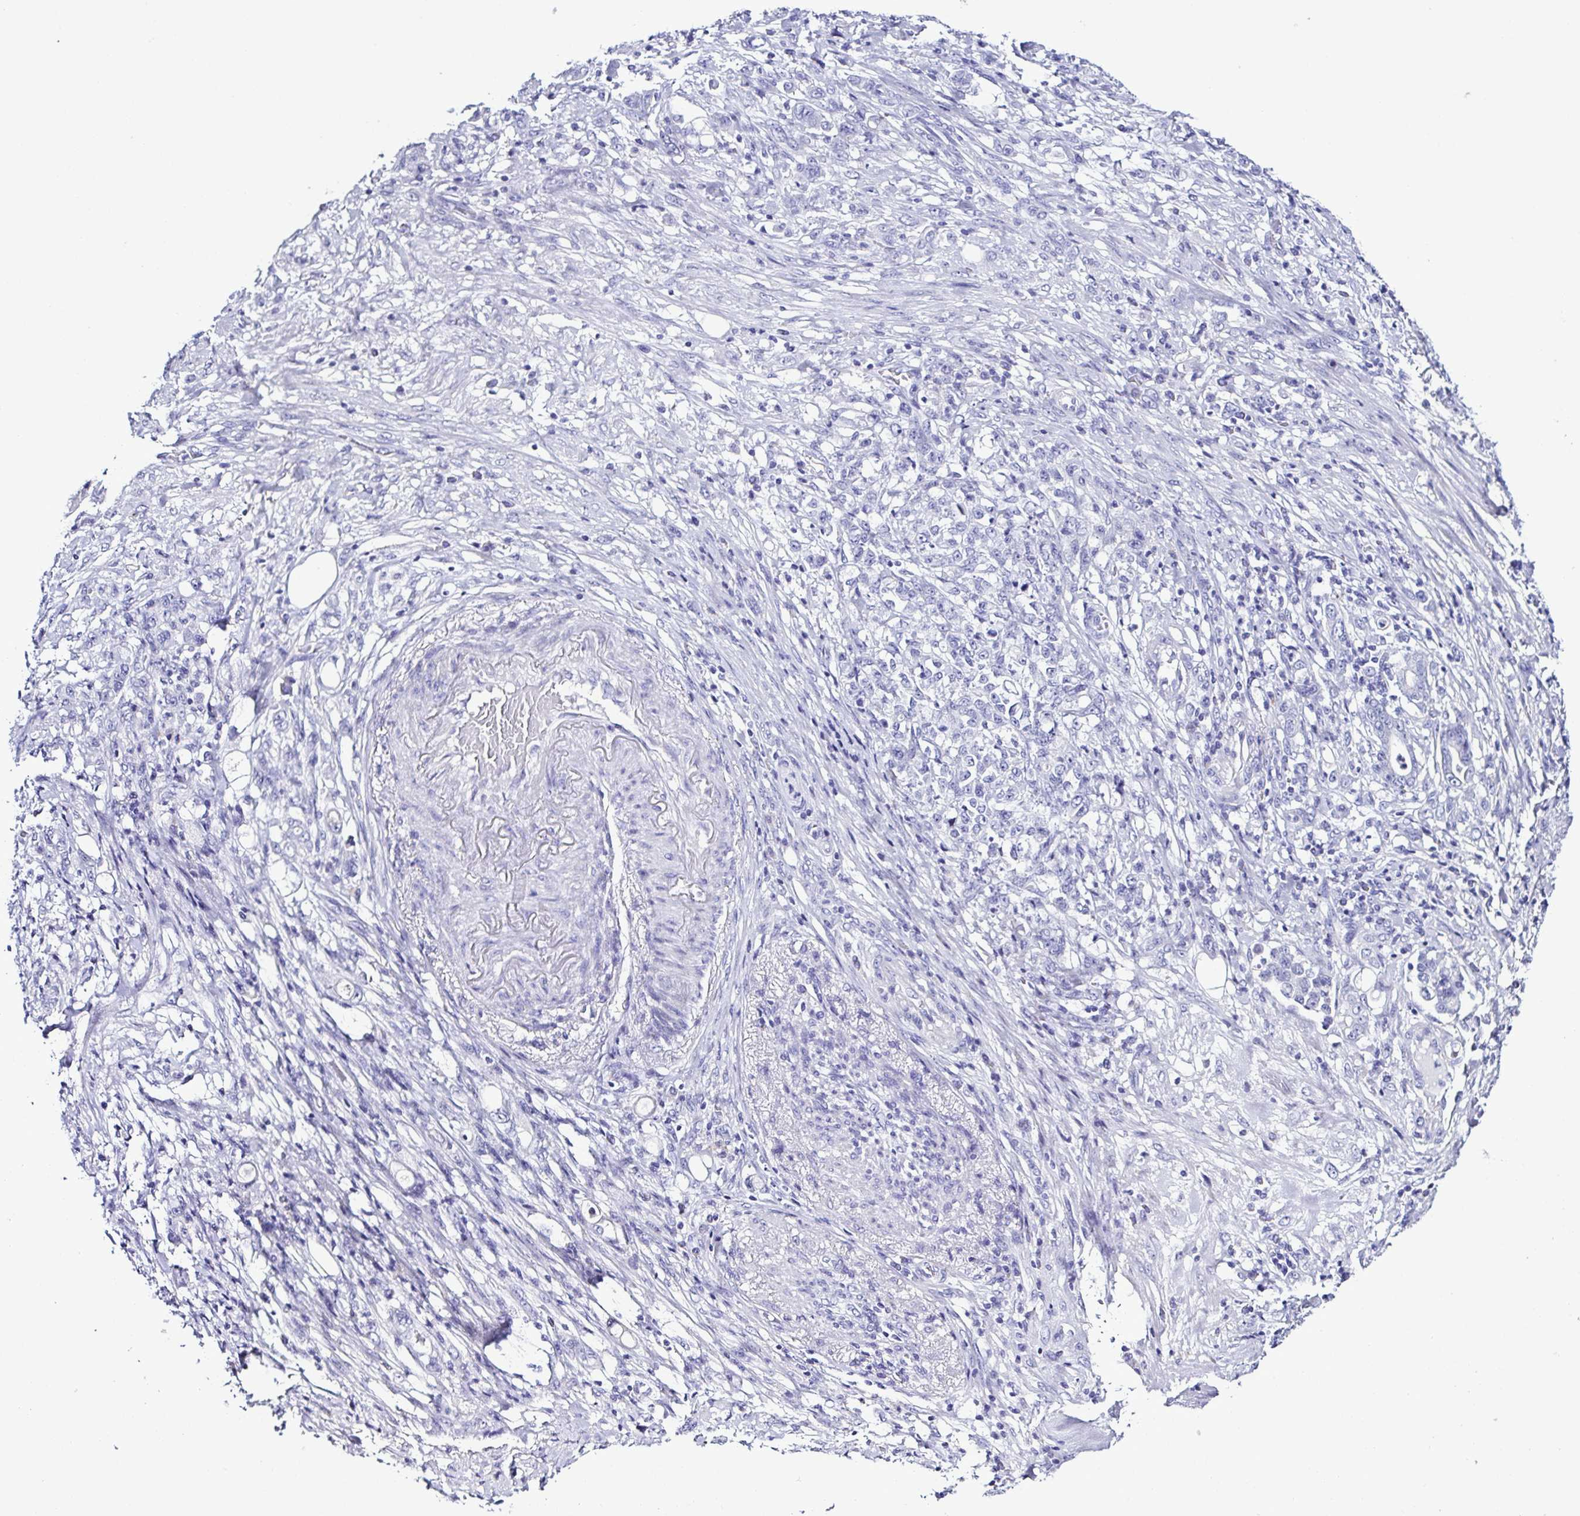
{"staining": {"intensity": "negative", "quantity": "none", "location": "none"}, "tissue": "stomach cancer", "cell_type": "Tumor cells", "image_type": "cancer", "snomed": [{"axis": "morphology", "description": "Adenocarcinoma, NOS"}, {"axis": "topography", "description": "Stomach"}], "caption": "IHC of stomach adenocarcinoma reveals no staining in tumor cells.", "gene": "SRL", "patient": {"sex": "female", "age": 79}}